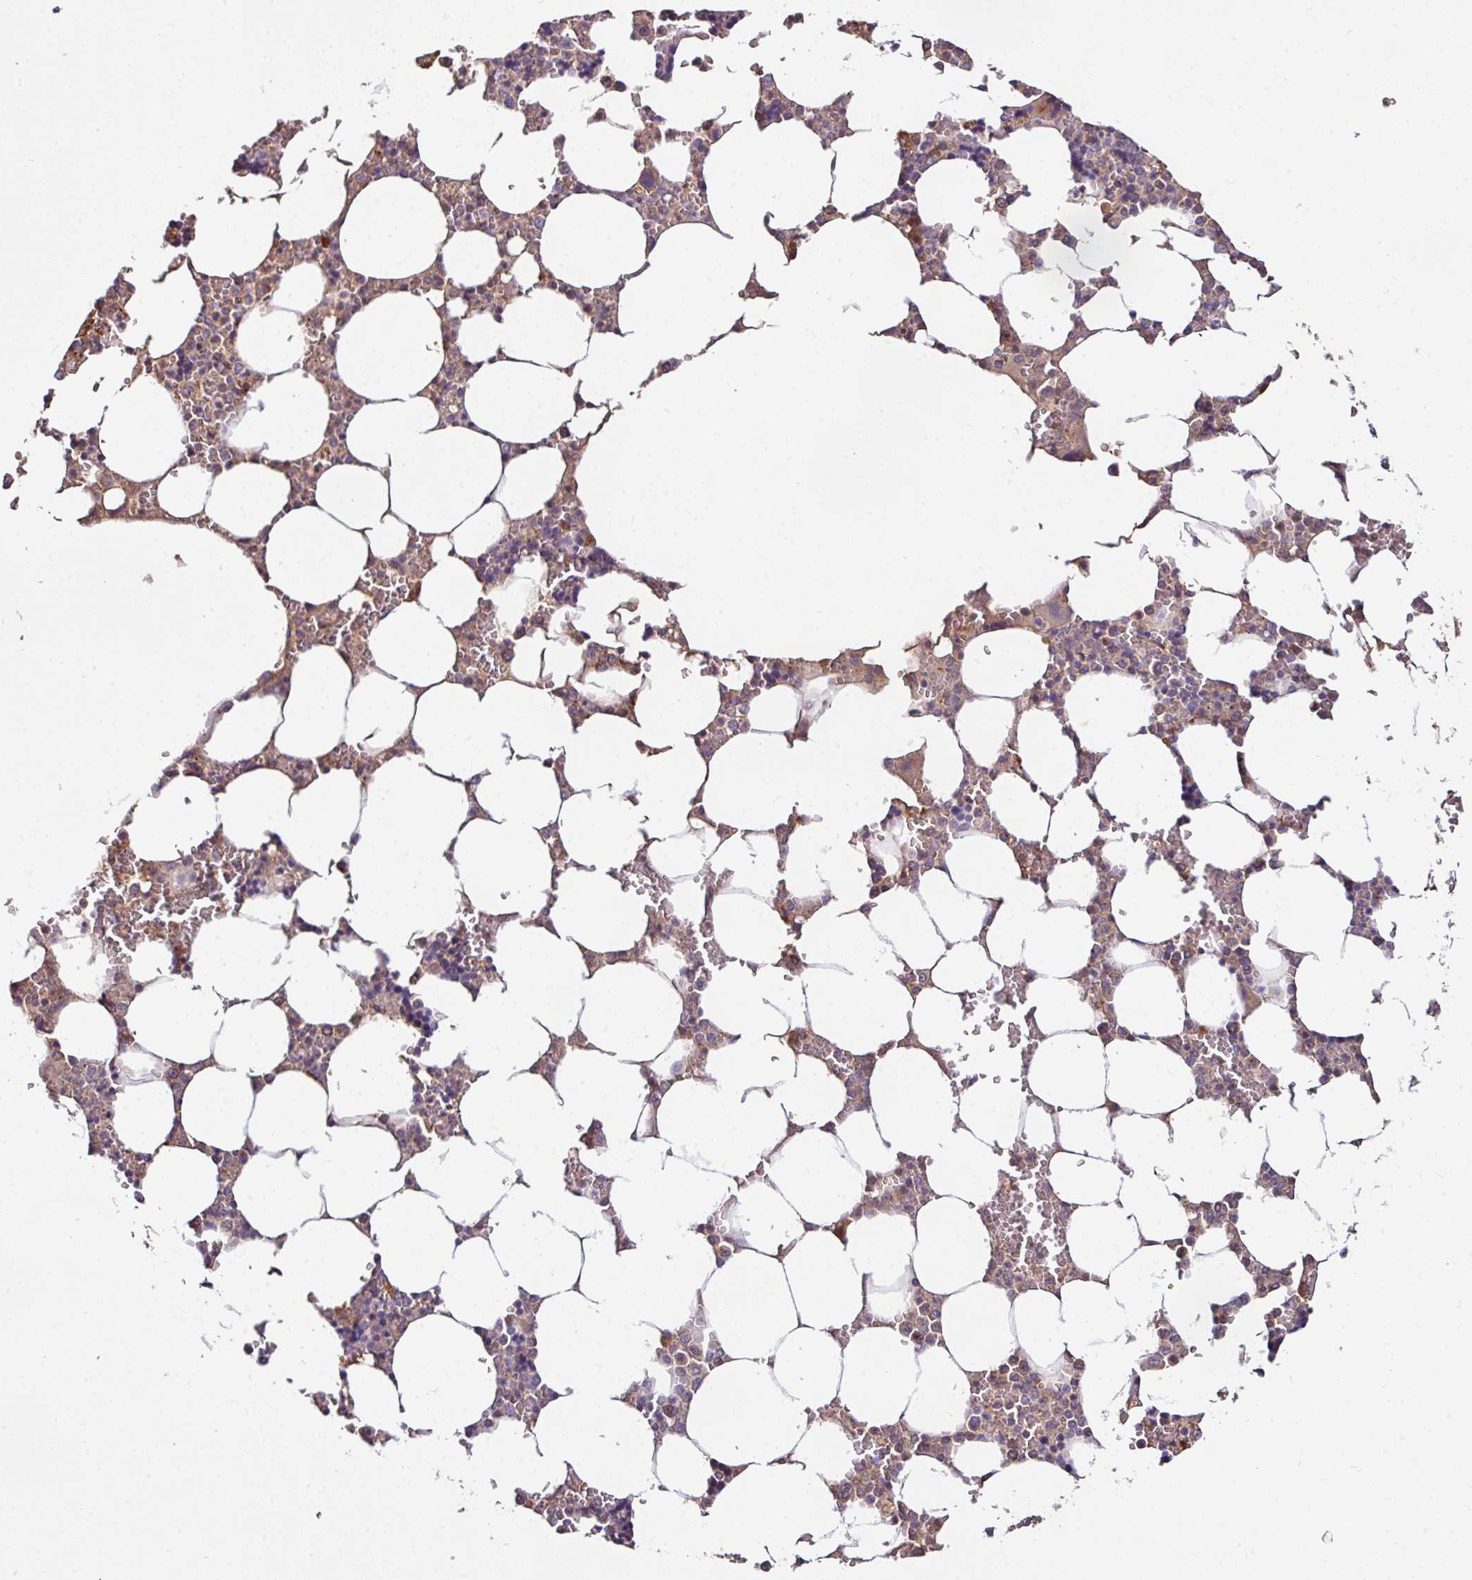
{"staining": {"intensity": "moderate", "quantity": "<25%", "location": "cytoplasmic/membranous"}, "tissue": "bone marrow", "cell_type": "Hematopoietic cells", "image_type": "normal", "snomed": [{"axis": "morphology", "description": "Normal tissue, NOS"}, {"axis": "topography", "description": "Bone marrow"}], "caption": "A micrograph of human bone marrow stained for a protein exhibits moderate cytoplasmic/membranous brown staining in hematopoietic cells. (Stains: DAB in brown, nuclei in blue, Microscopy: brightfield microscopy at high magnification).", "gene": "CPD", "patient": {"sex": "male", "age": 64}}